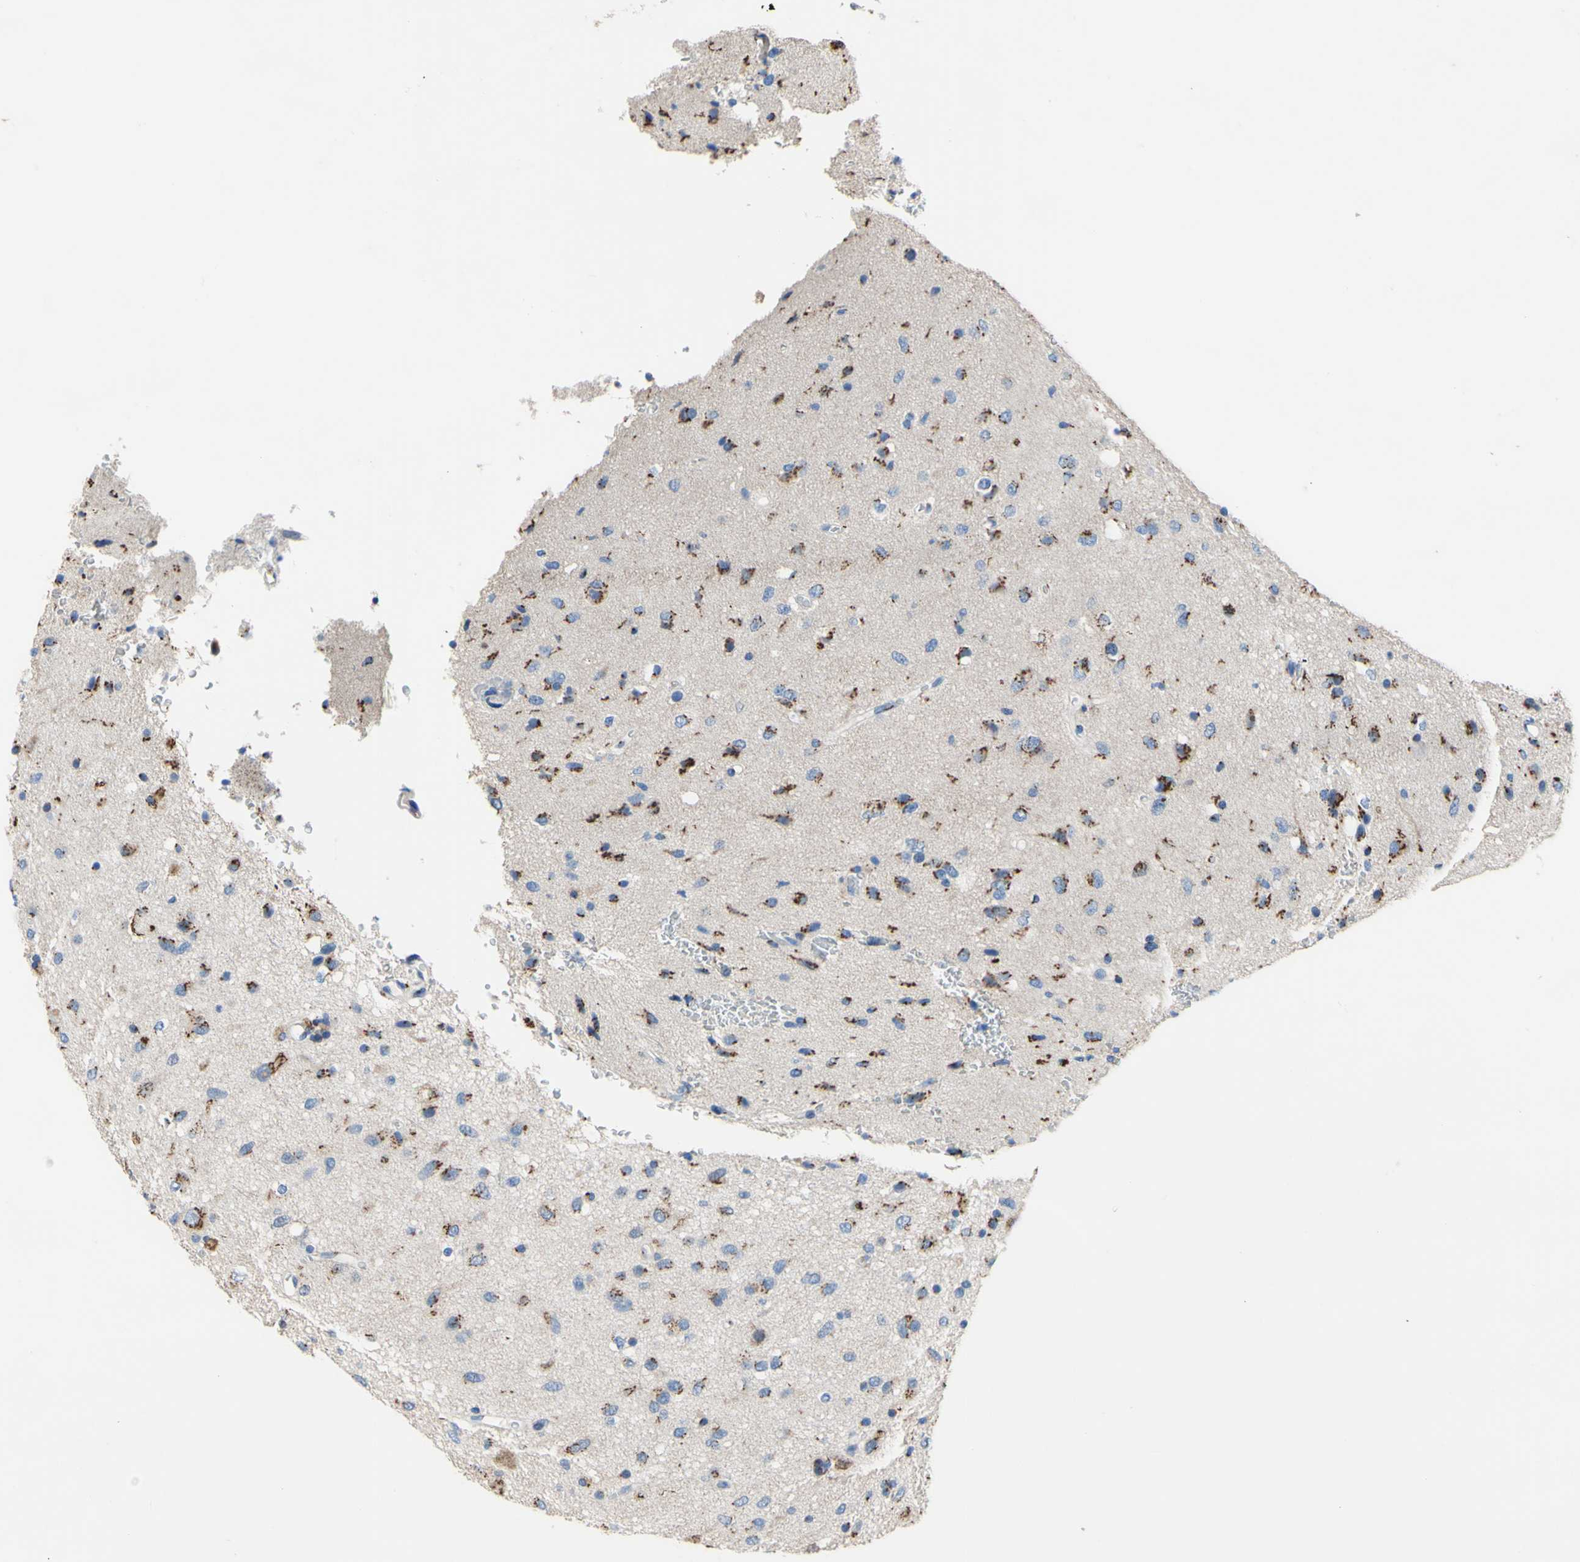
{"staining": {"intensity": "moderate", "quantity": "25%-75%", "location": "cytoplasmic/membranous"}, "tissue": "glioma", "cell_type": "Tumor cells", "image_type": "cancer", "snomed": [{"axis": "morphology", "description": "Glioma, malignant, Low grade"}, {"axis": "topography", "description": "Brain"}], "caption": "IHC image of neoplastic tissue: glioma stained using immunohistochemistry (IHC) shows medium levels of moderate protein expression localized specifically in the cytoplasmic/membranous of tumor cells, appearing as a cytoplasmic/membranous brown color.", "gene": "GALNT2", "patient": {"sex": "male", "age": 77}}